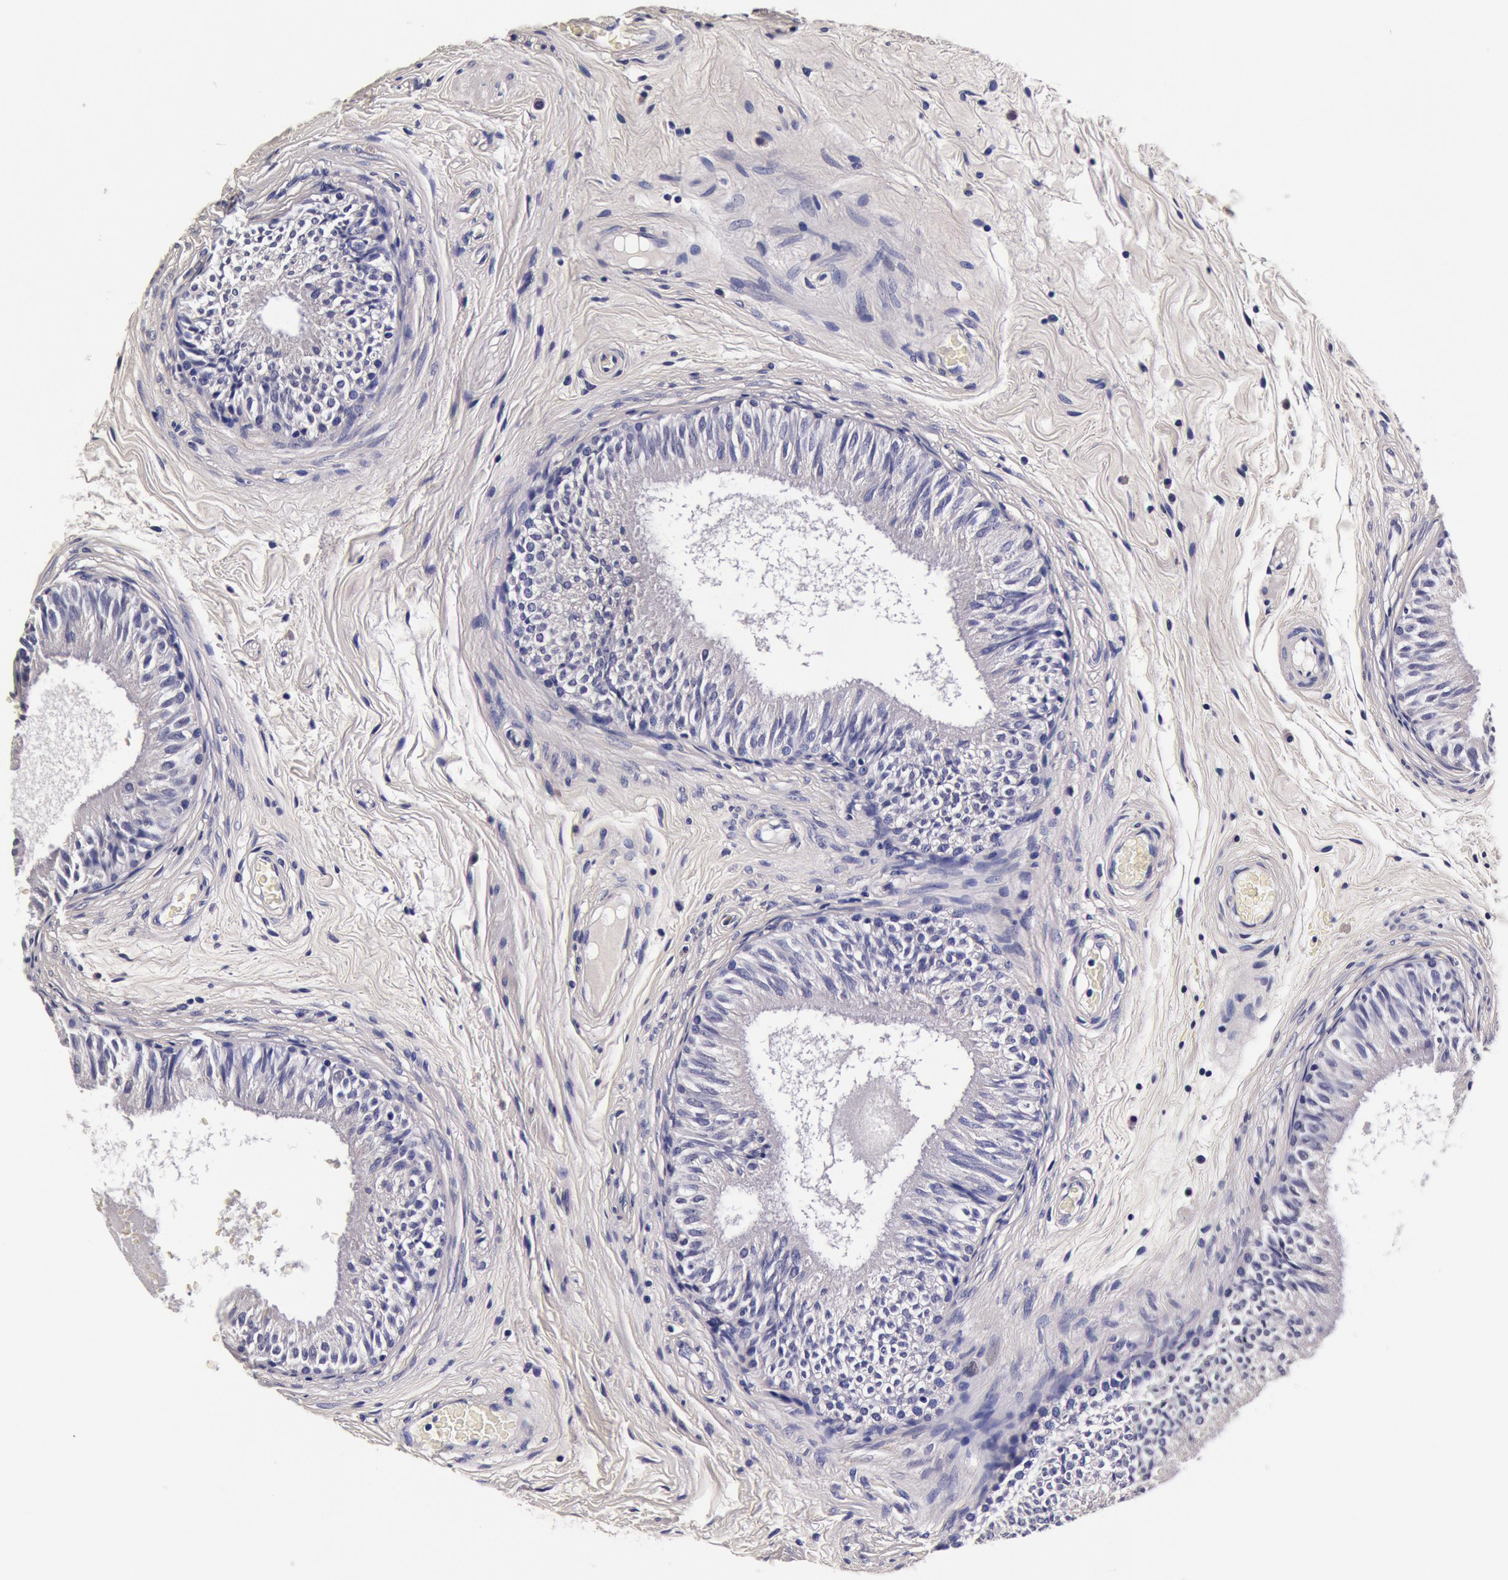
{"staining": {"intensity": "negative", "quantity": "none", "location": "none"}, "tissue": "epididymis", "cell_type": "Glandular cells", "image_type": "normal", "snomed": [{"axis": "morphology", "description": "Normal tissue, NOS"}, {"axis": "topography", "description": "Epididymis"}], "caption": "Immunohistochemistry of unremarkable human epididymis exhibits no positivity in glandular cells.", "gene": "CCDC22", "patient": {"sex": "male", "age": 23}}